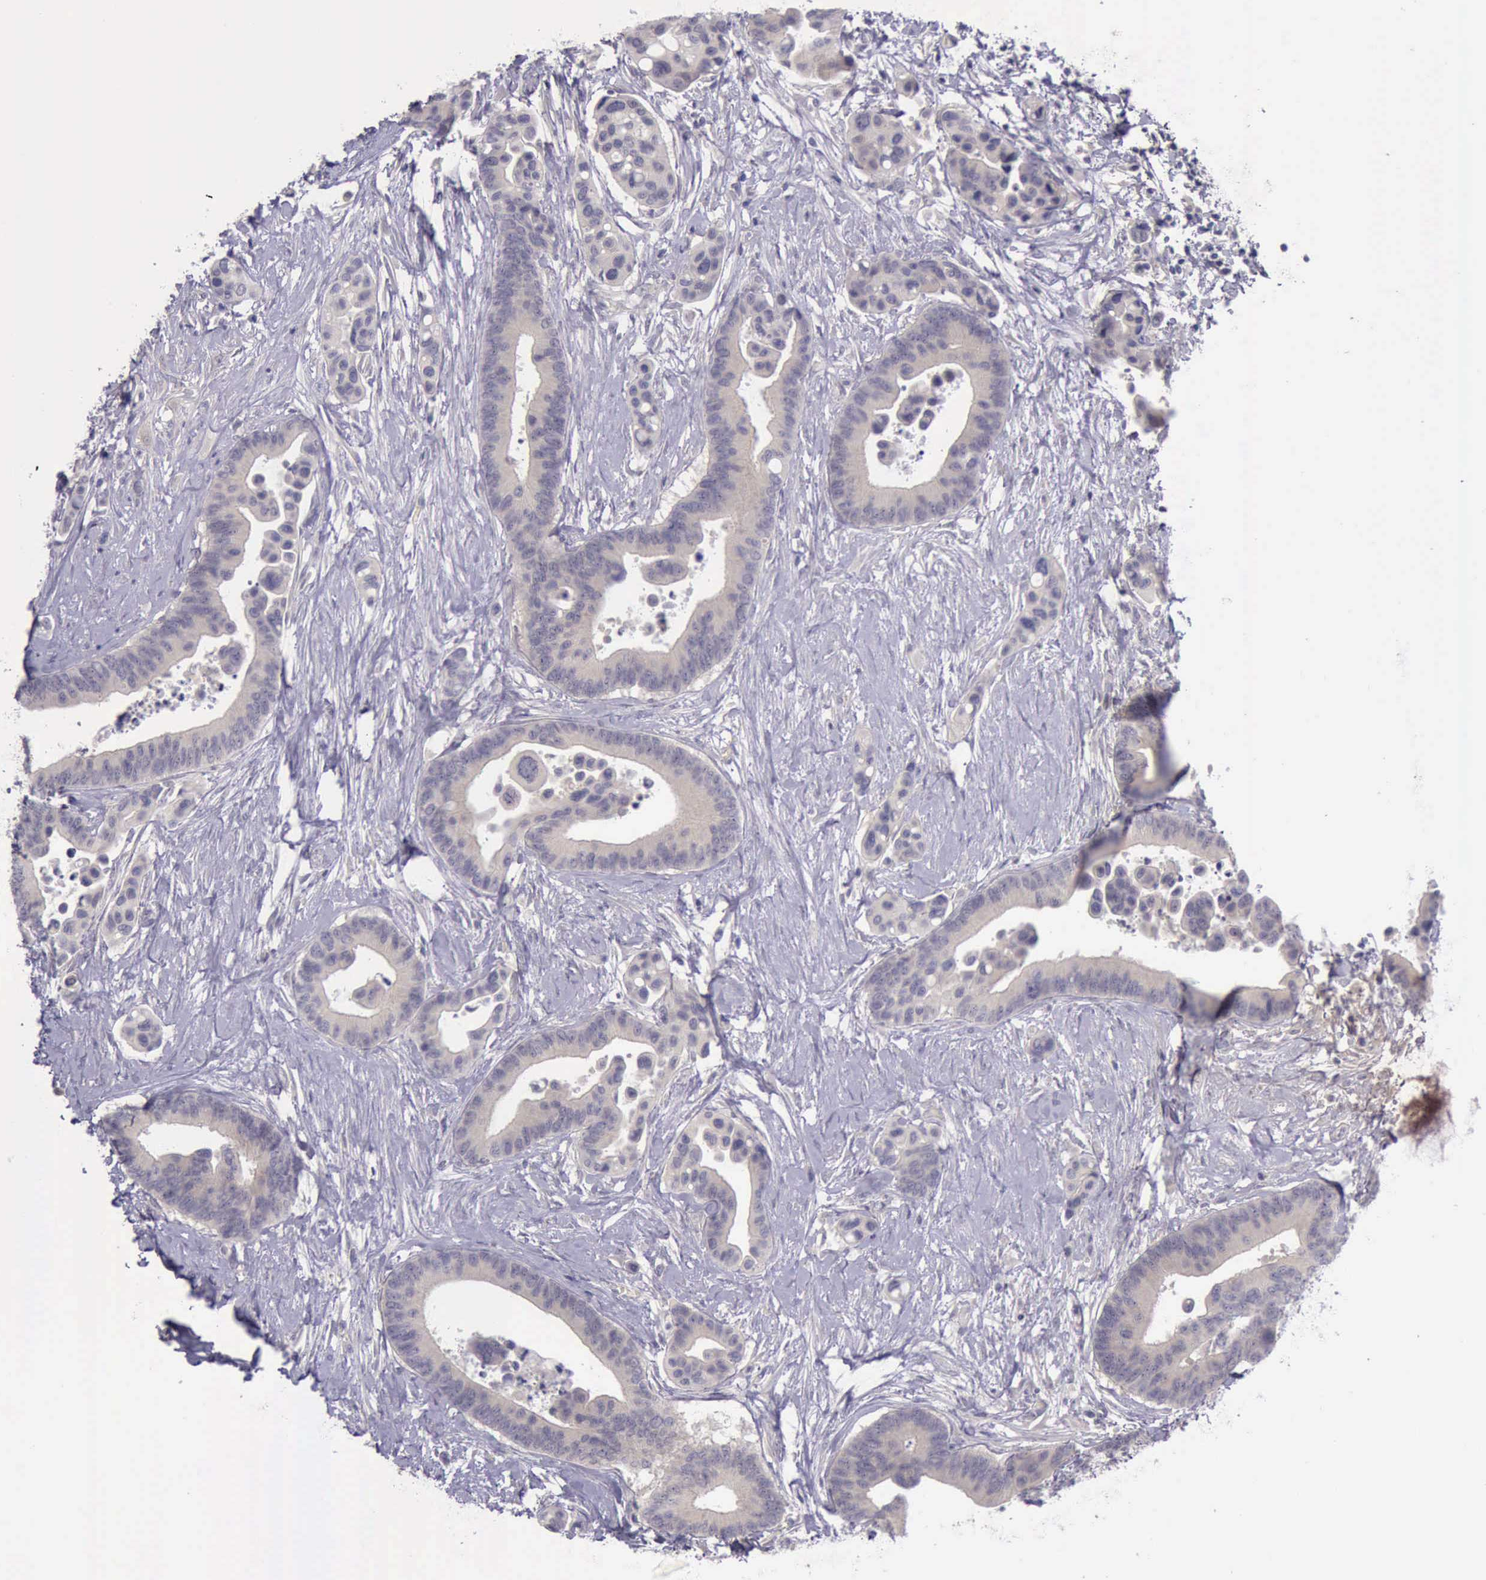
{"staining": {"intensity": "weak", "quantity": ">75%", "location": "cytoplasmic/membranous"}, "tissue": "colorectal cancer", "cell_type": "Tumor cells", "image_type": "cancer", "snomed": [{"axis": "morphology", "description": "Adenocarcinoma, NOS"}, {"axis": "topography", "description": "Colon"}], "caption": "Tumor cells display low levels of weak cytoplasmic/membranous positivity in about >75% of cells in colorectal cancer.", "gene": "ARNT2", "patient": {"sex": "male", "age": 82}}